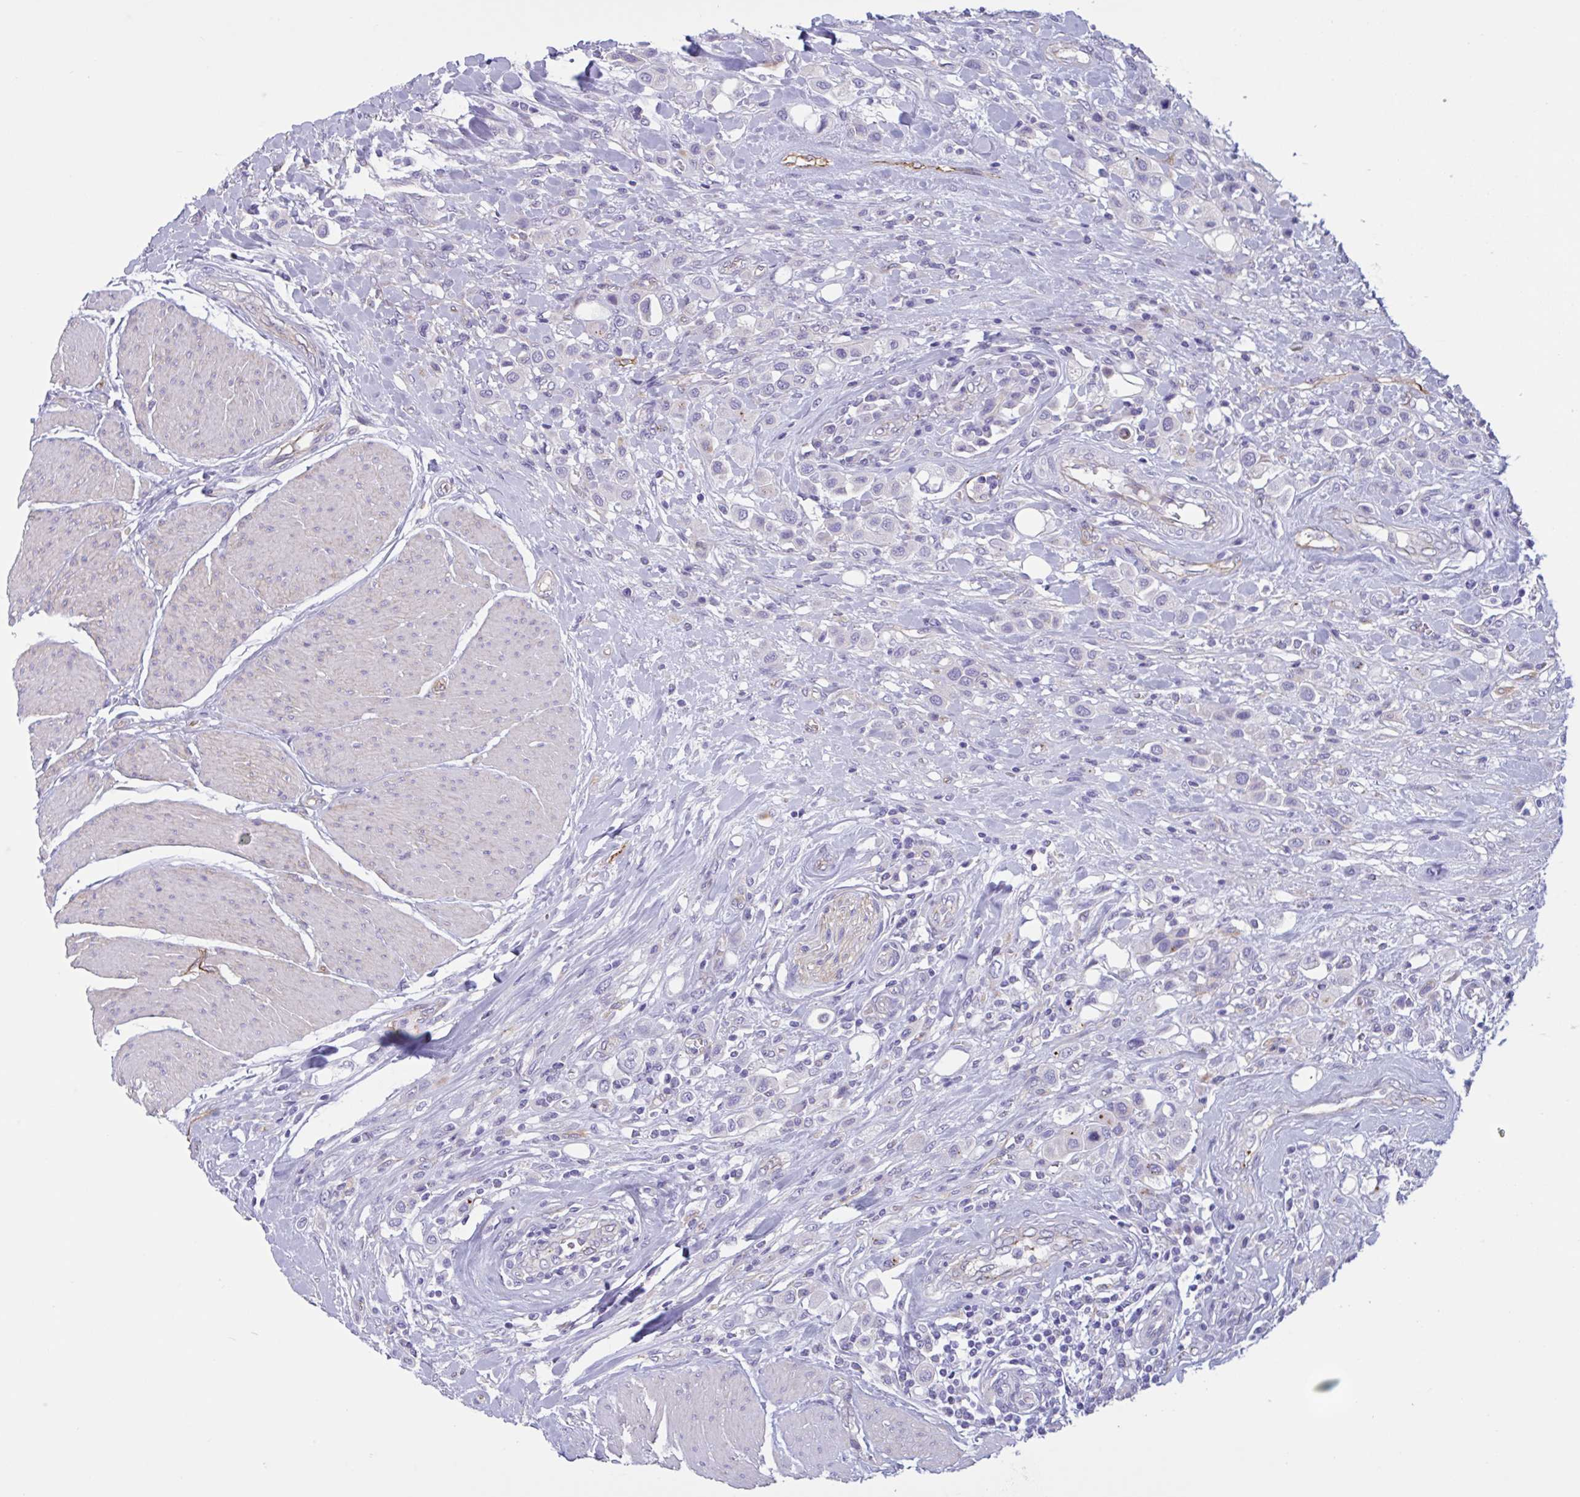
{"staining": {"intensity": "negative", "quantity": "none", "location": "none"}, "tissue": "urothelial cancer", "cell_type": "Tumor cells", "image_type": "cancer", "snomed": [{"axis": "morphology", "description": "Urothelial carcinoma, High grade"}, {"axis": "topography", "description": "Urinary bladder"}], "caption": "Immunohistochemical staining of human urothelial carcinoma (high-grade) reveals no significant staining in tumor cells.", "gene": "RPL22L1", "patient": {"sex": "male", "age": 50}}